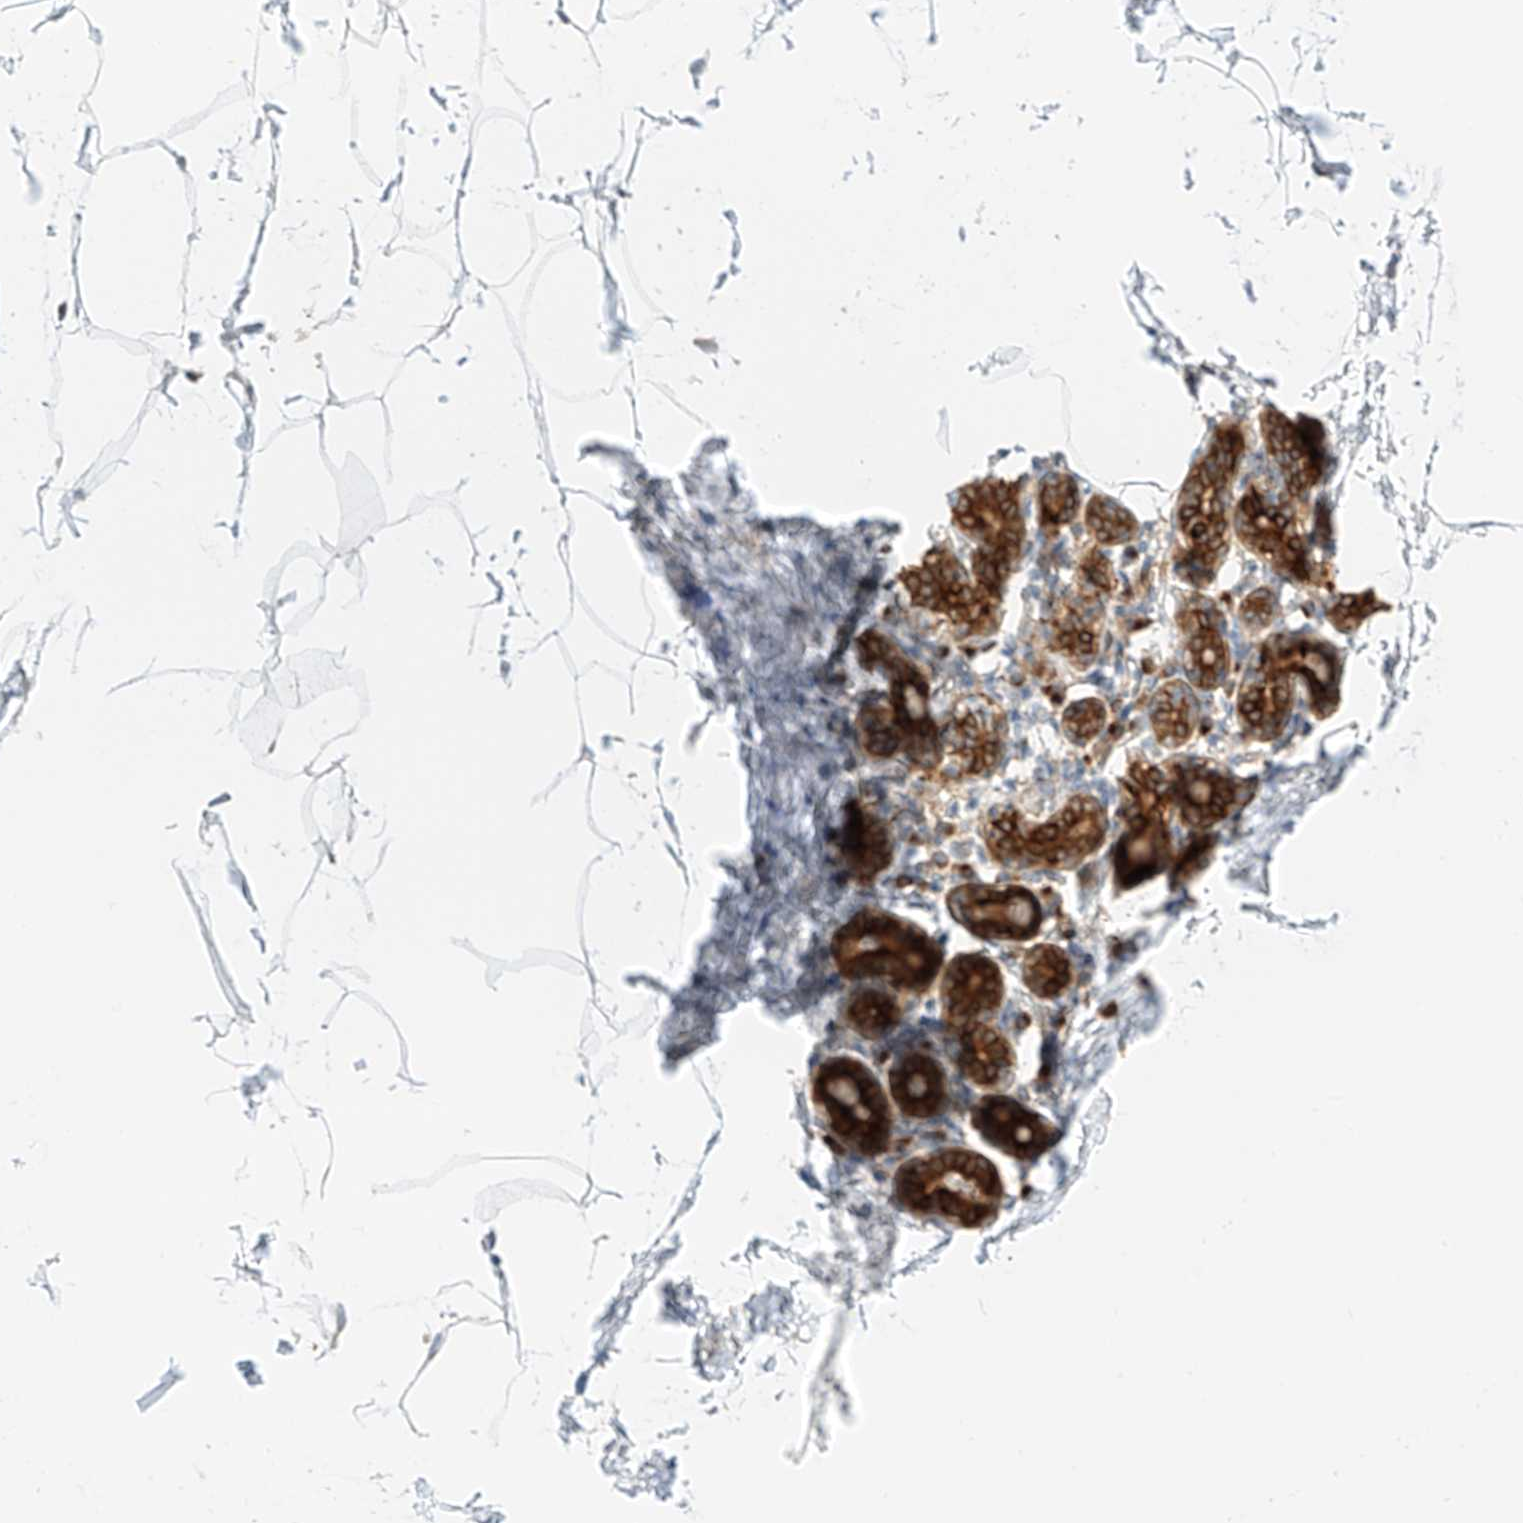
{"staining": {"intensity": "negative", "quantity": "none", "location": "none"}, "tissue": "breast", "cell_type": "Adipocytes", "image_type": "normal", "snomed": [{"axis": "morphology", "description": "Normal tissue, NOS"}, {"axis": "morphology", "description": "Lobular carcinoma"}, {"axis": "topography", "description": "Breast"}], "caption": "DAB immunohistochemical staining of normal human breast exhibits no significant expression in adipocytes.", "gene": "CARMIL1", "patient": {"sex": "female", "age": 62}}